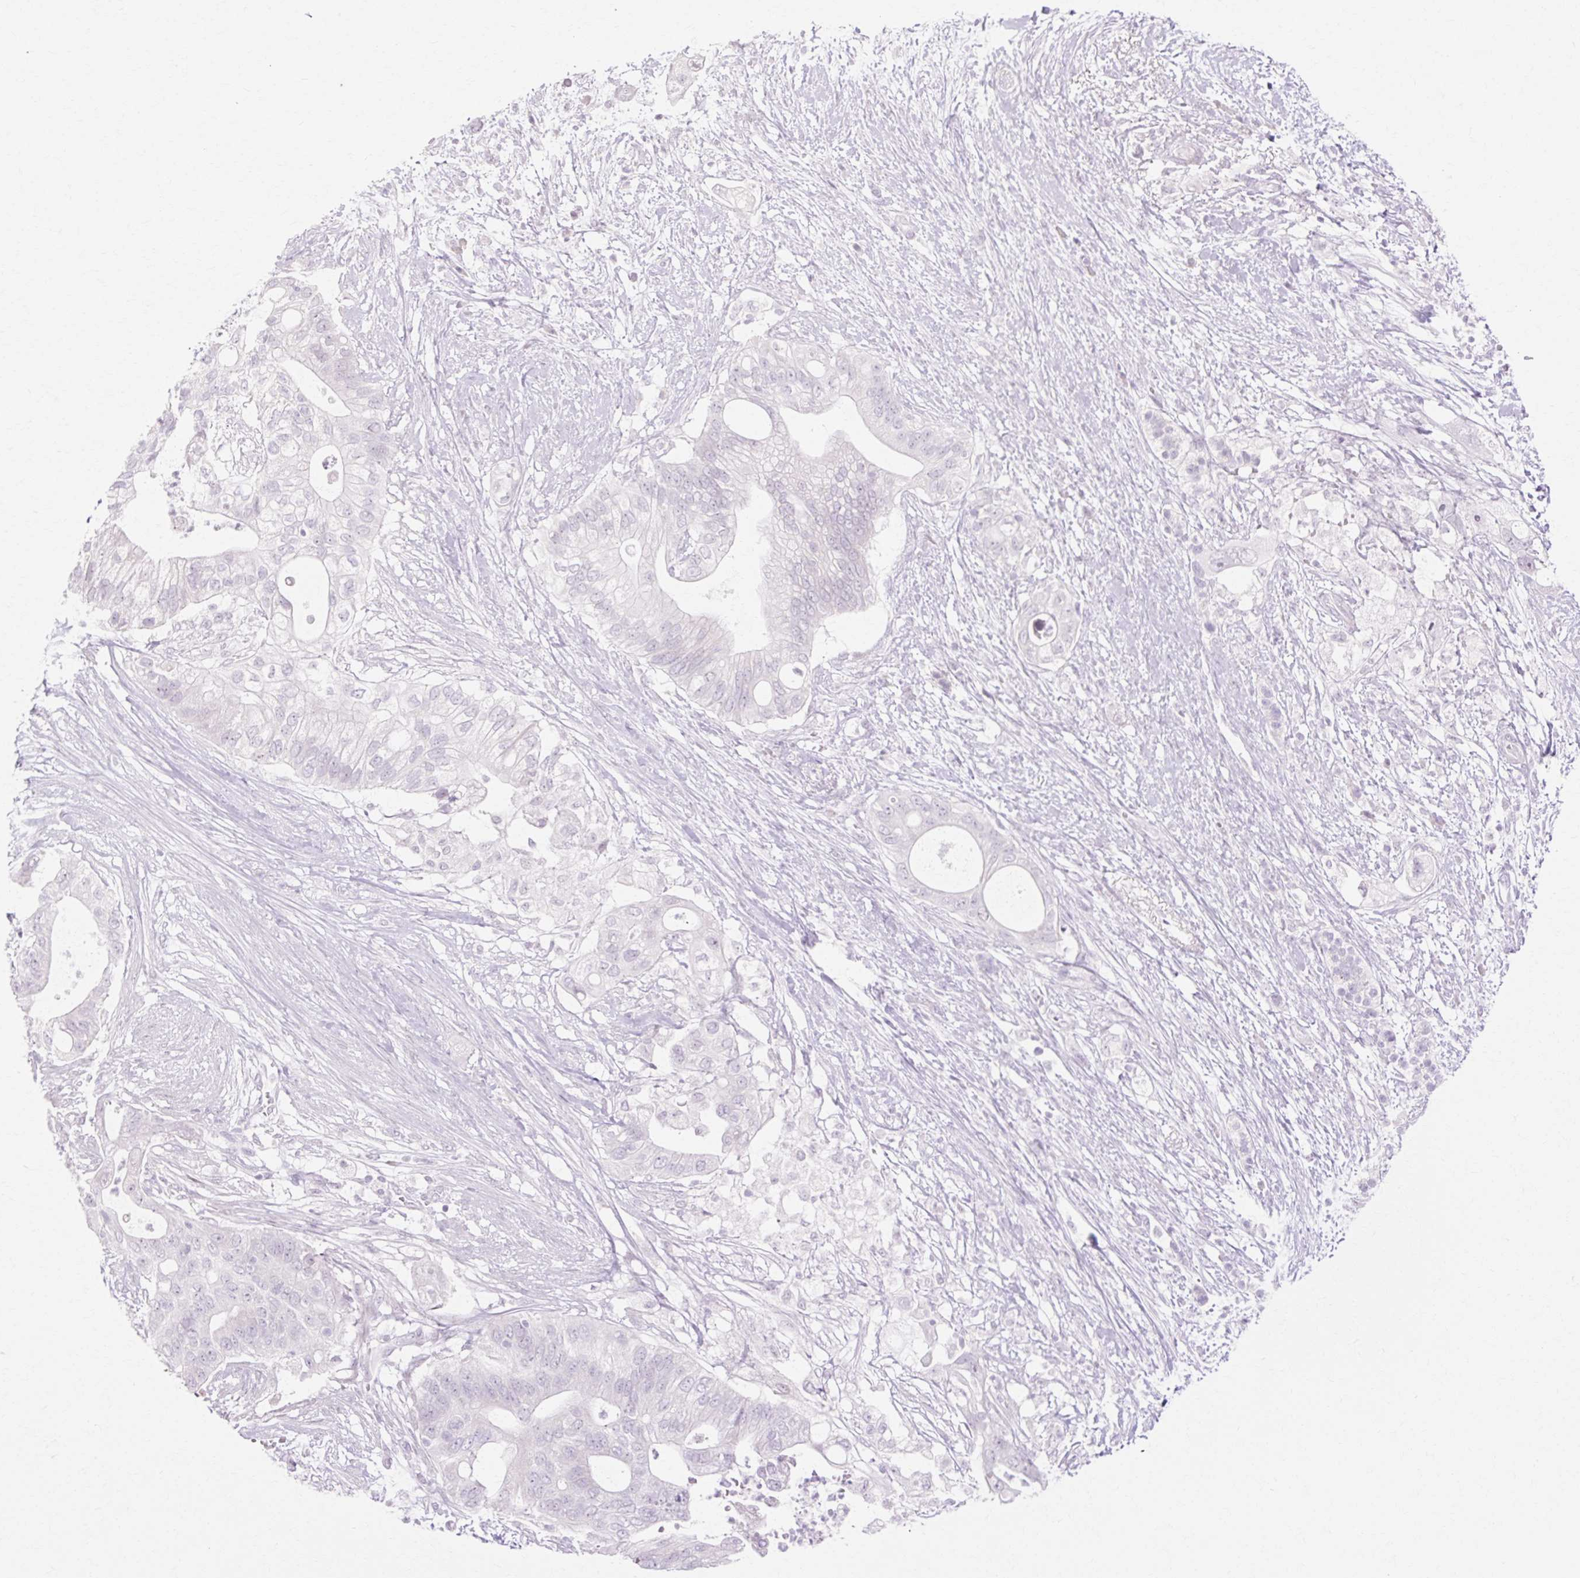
{"staining": {"intensity": "negative", "quantity": "none", "location": "none"}, "tissue": "pancreatic cancer", "cell_type": "Tumor cells", "image_type": "cancer", "snomed": [{"axis": "morphology", "description": "Adenocarcinoma, NOS"}, {"axis": "topography", "description": "Pancreas"}], "caption": "Tumor cells are negative for protein expression in human pancreatic cancer.", "gene": "C3orf49", "patient": {"sex": "female", "age": 72}}